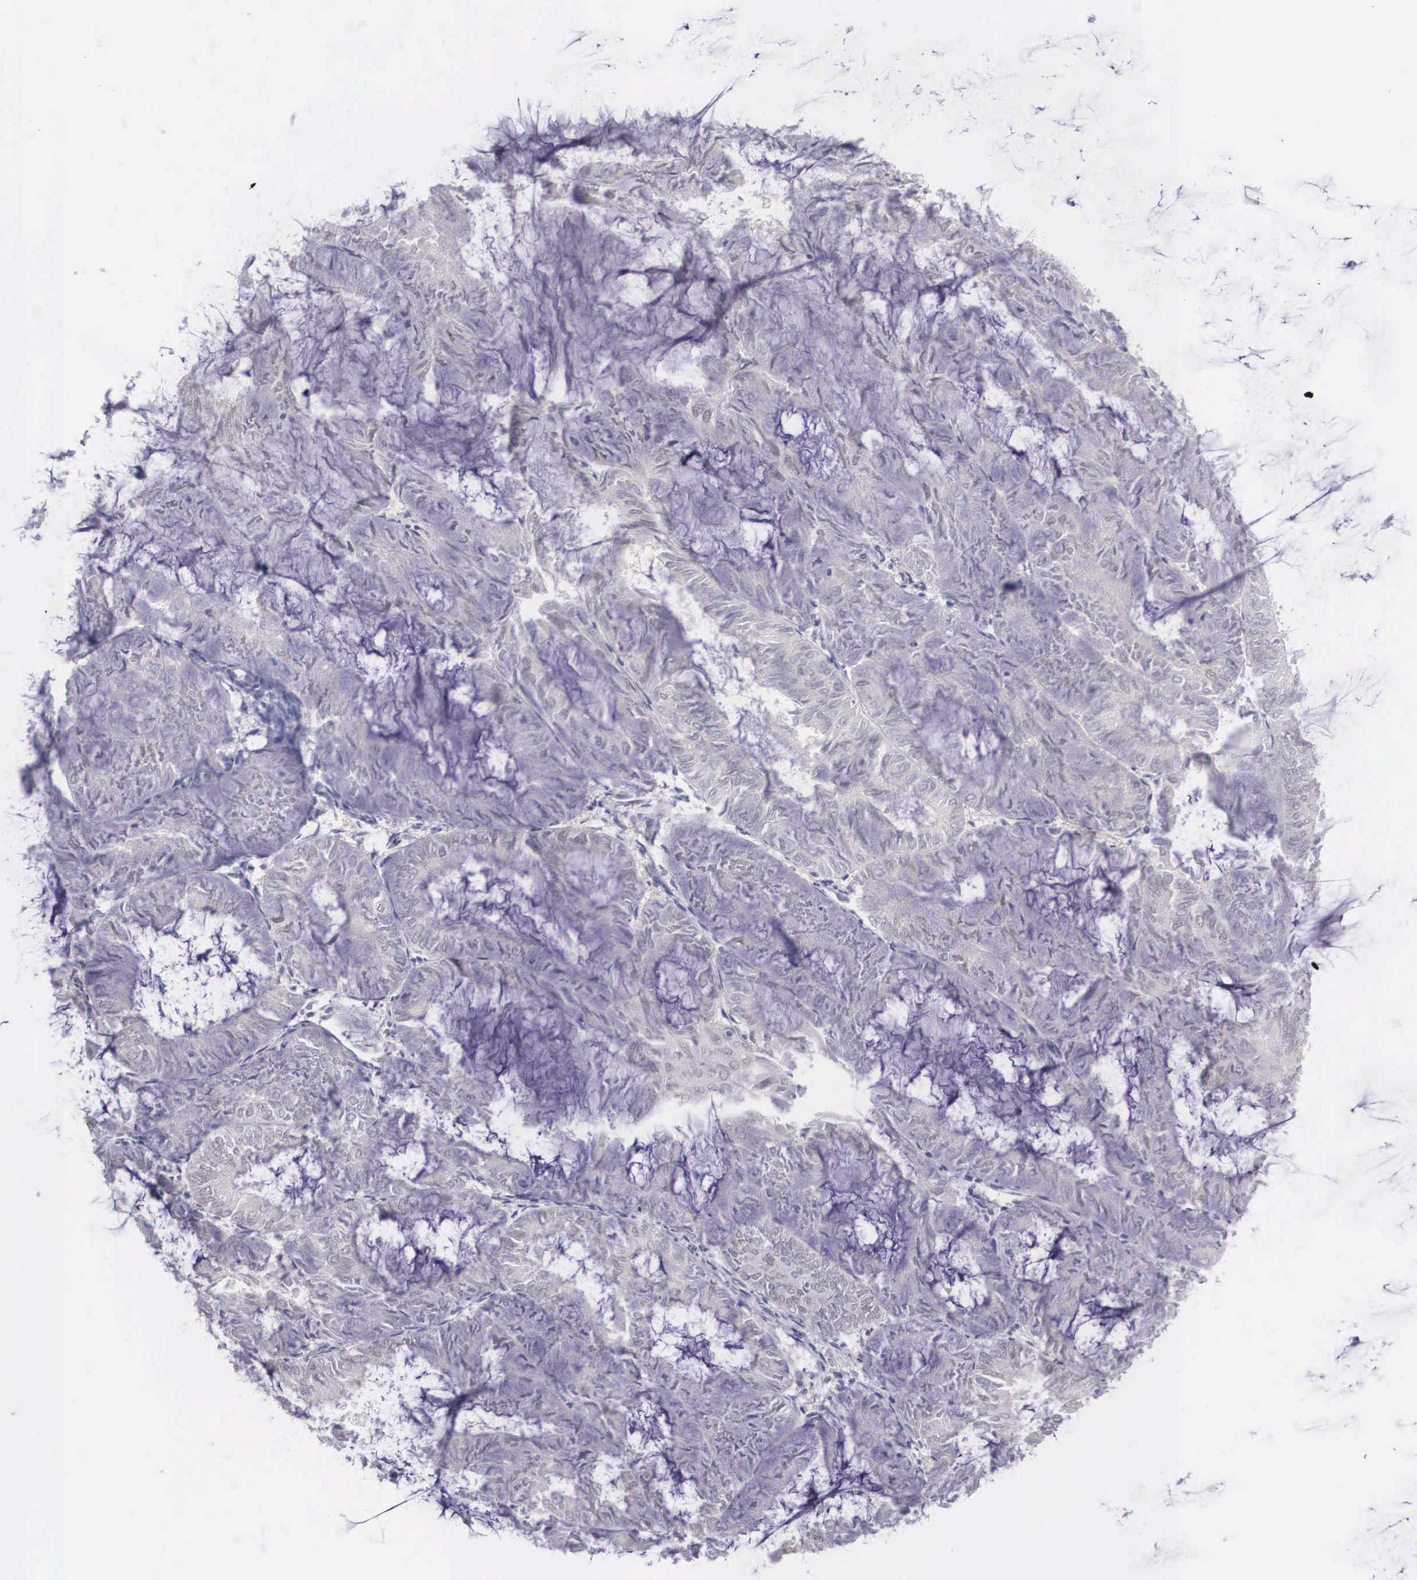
{"staining": {"intensity": "weak", "quantity": "25%-75%", "location": "cytoplasmic/membranous,nuclear"}, "tissue": "endometrial cancer", "cell_type": "Tumor cells", "image_type": "cancer", "snomed": [{"axis": "morphology", "description": "Adenocarcinoma, NOS"}, {"axis": "topography", "description": "Endometrium"}], "caption": "Endometrial adenocarcinoma tissue displays weak cytoplasmic/membranous and nuclear staining in about 25%-75% of tumor cells", "gene": "NINL", "patient": {"sex": "female", "age": 59}}